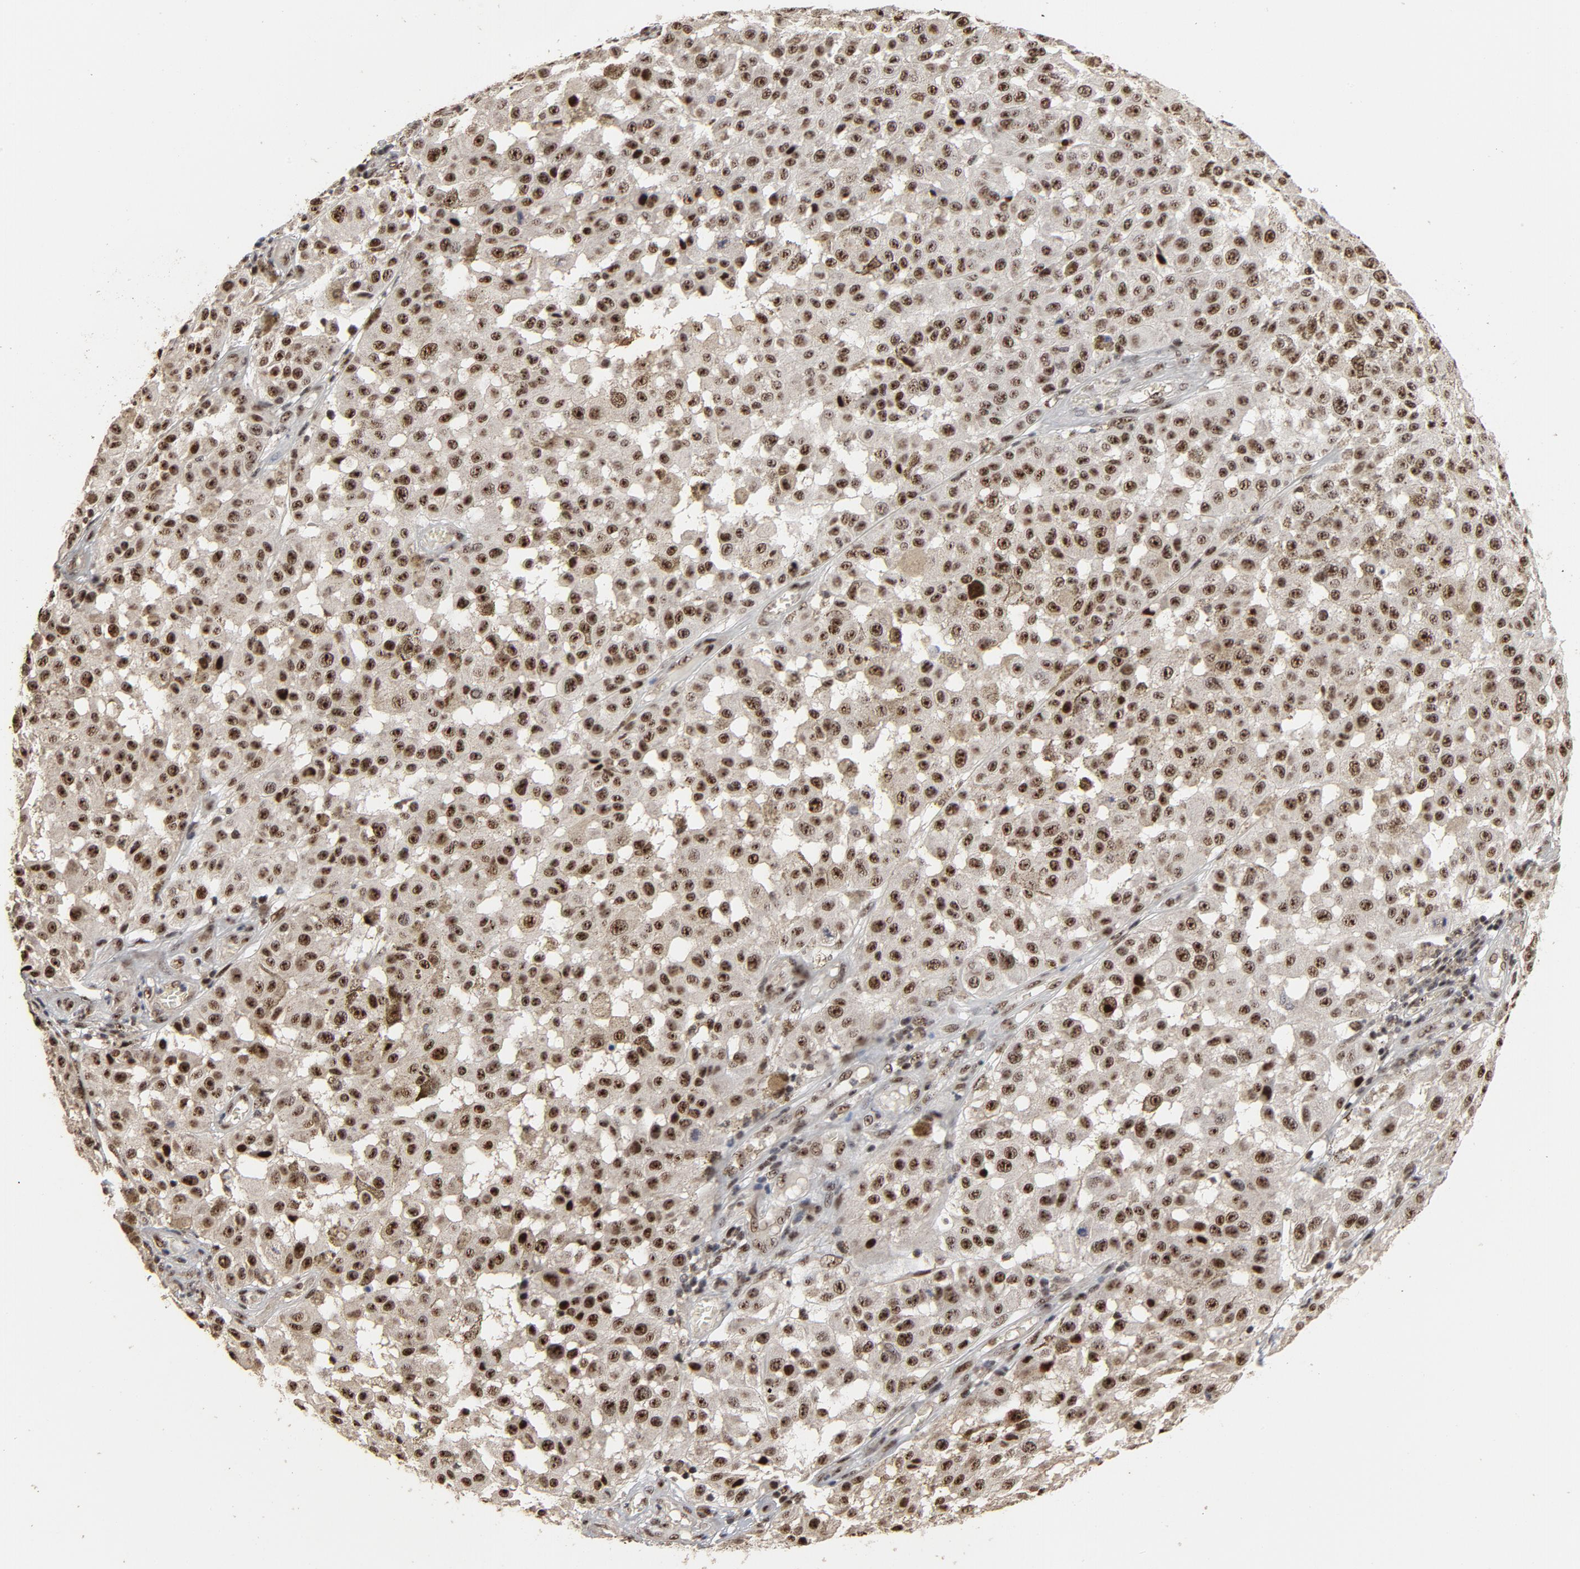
{"staining": {"intensity": "strong", "quantity": ">75%", "location": "nuclear"}, "tissue": "melanoma", "cell_type": "Tumor cells", "image_type": "cancer", "snomed": [{"axis": "morphology", "description": "Malignant melanoma, NOS"}, {"axis": "topography", "description": "Skin"}], "caption": "Melanoma was stained to show a protein in brown. There is high levels of strong nuclear staining in approximately >75% of tumor cells. (Brightfield microscopy of DAB IHC at high magnification).", "gene": "TP53RK", "patient": {"sex": "female", "age": 64}}